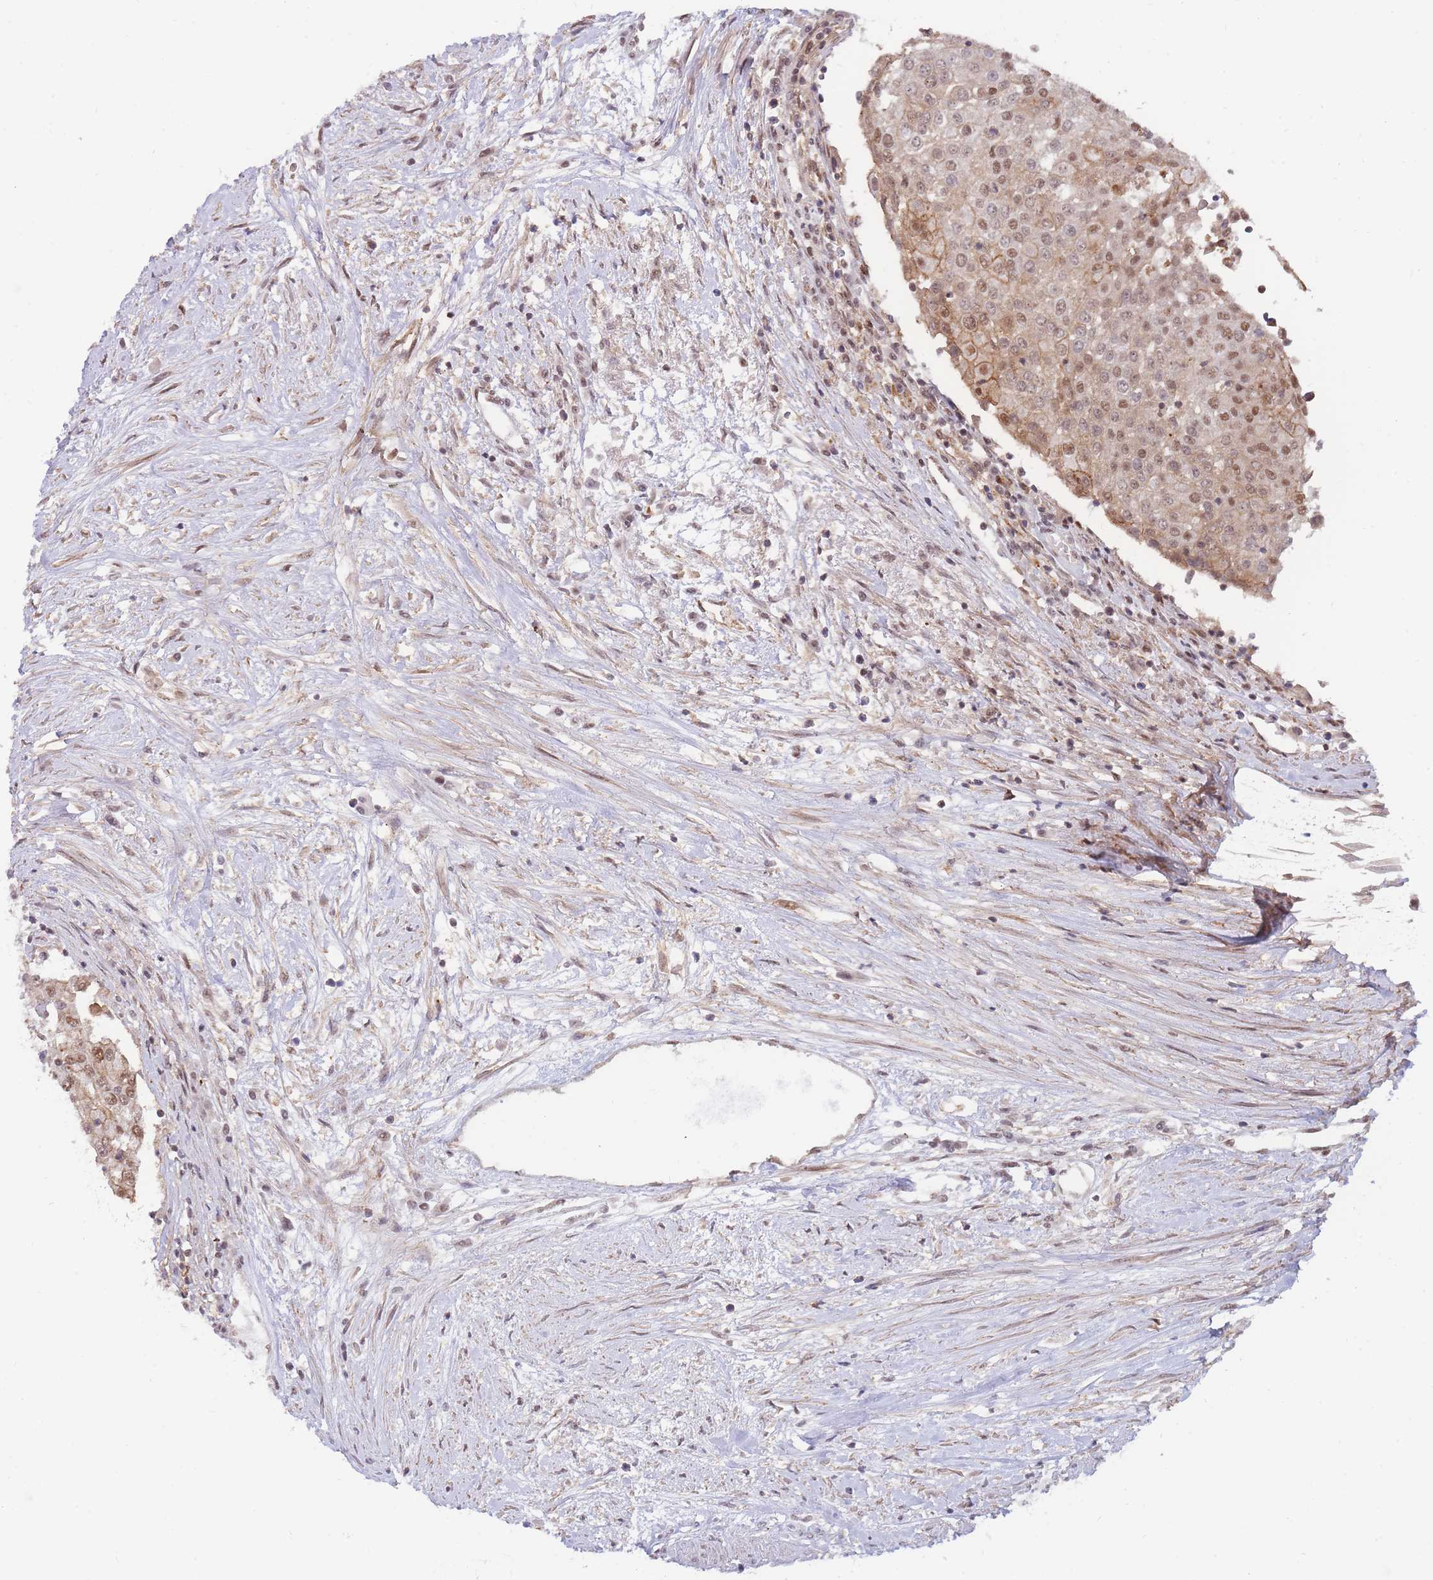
{"staining": {"intensity": "strong", "quantity": ">75%", "location": "cytoplasmic/membranous,nuclear"}, "tissue": "urothelial cancer", "cell_type": "Tumor cells", "image_type": "cancer", "snomed": [{"axis": "morphology", "description": "Urothelial carcinoma, High grade"}, {"axis": "topography", "description": "Urinary bladder"}], "caption": "Tumor cells show high levels of strong cytoplasmic/membranous and nuclear positivity in about >75% of cells in human urothelial cancer.", "gene": "BOD1L1", "patient": {"sex": "female", "age": 85}}